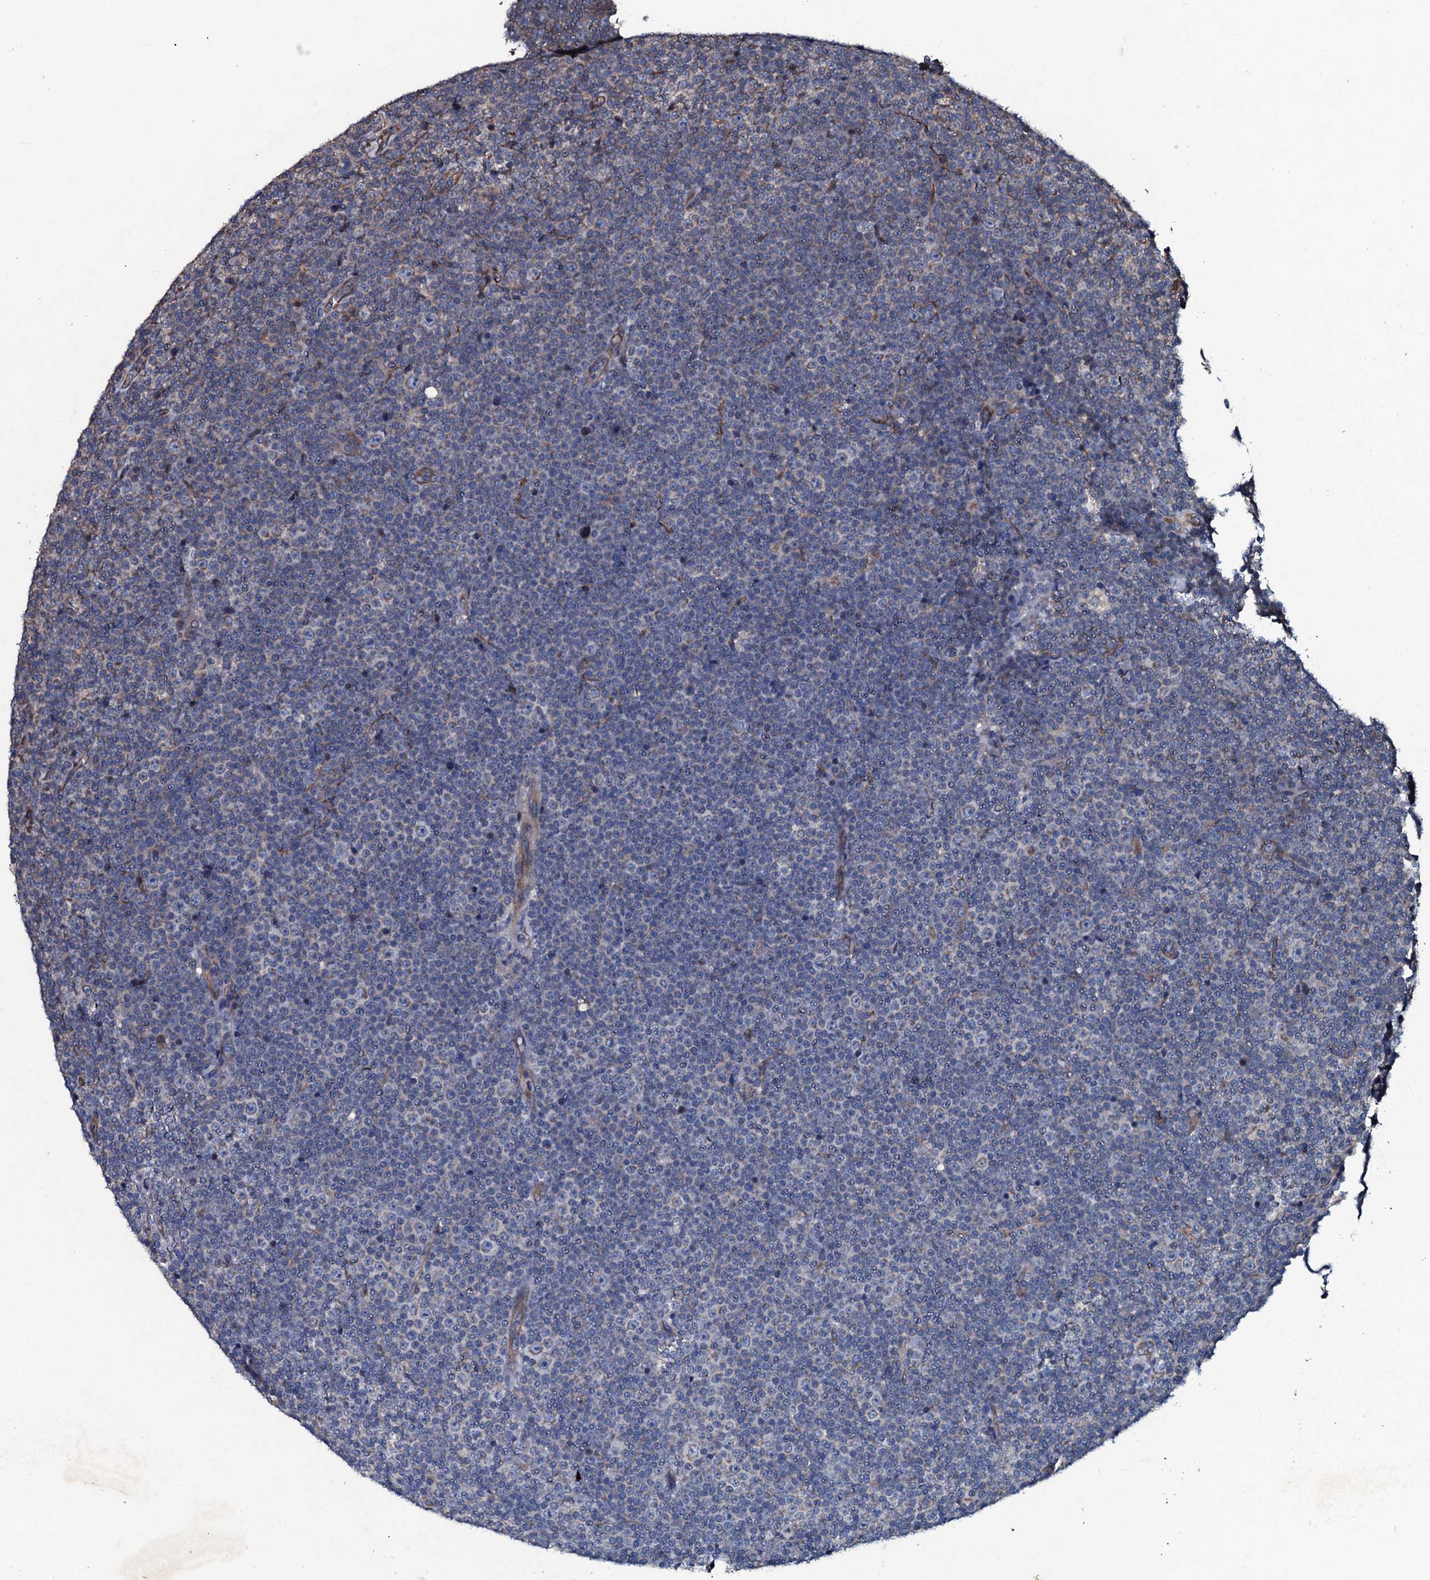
{"staining": {"intensity": "weak", "quantity": "<25%", "location": "cytoplasmic/membranous"}, "tissue": "lymphoma", "cell_type": "Tumor cells", "image_type": "cancer", "snomed": [{"axis": "morphology", "description": "Malignant lymphoma, non-Hodgkin's type, Low grade"}, {"axis": "topography", "description": "Lymph node"}], "caption": "DAB immunohistochemical staining of malignant lymphoma, non-Hodgkin's type (low-grade) demonstrates no significant expression in tumor cells.", "gene": "DMAC2", "patient": {"sex": "female", "age": 67}}